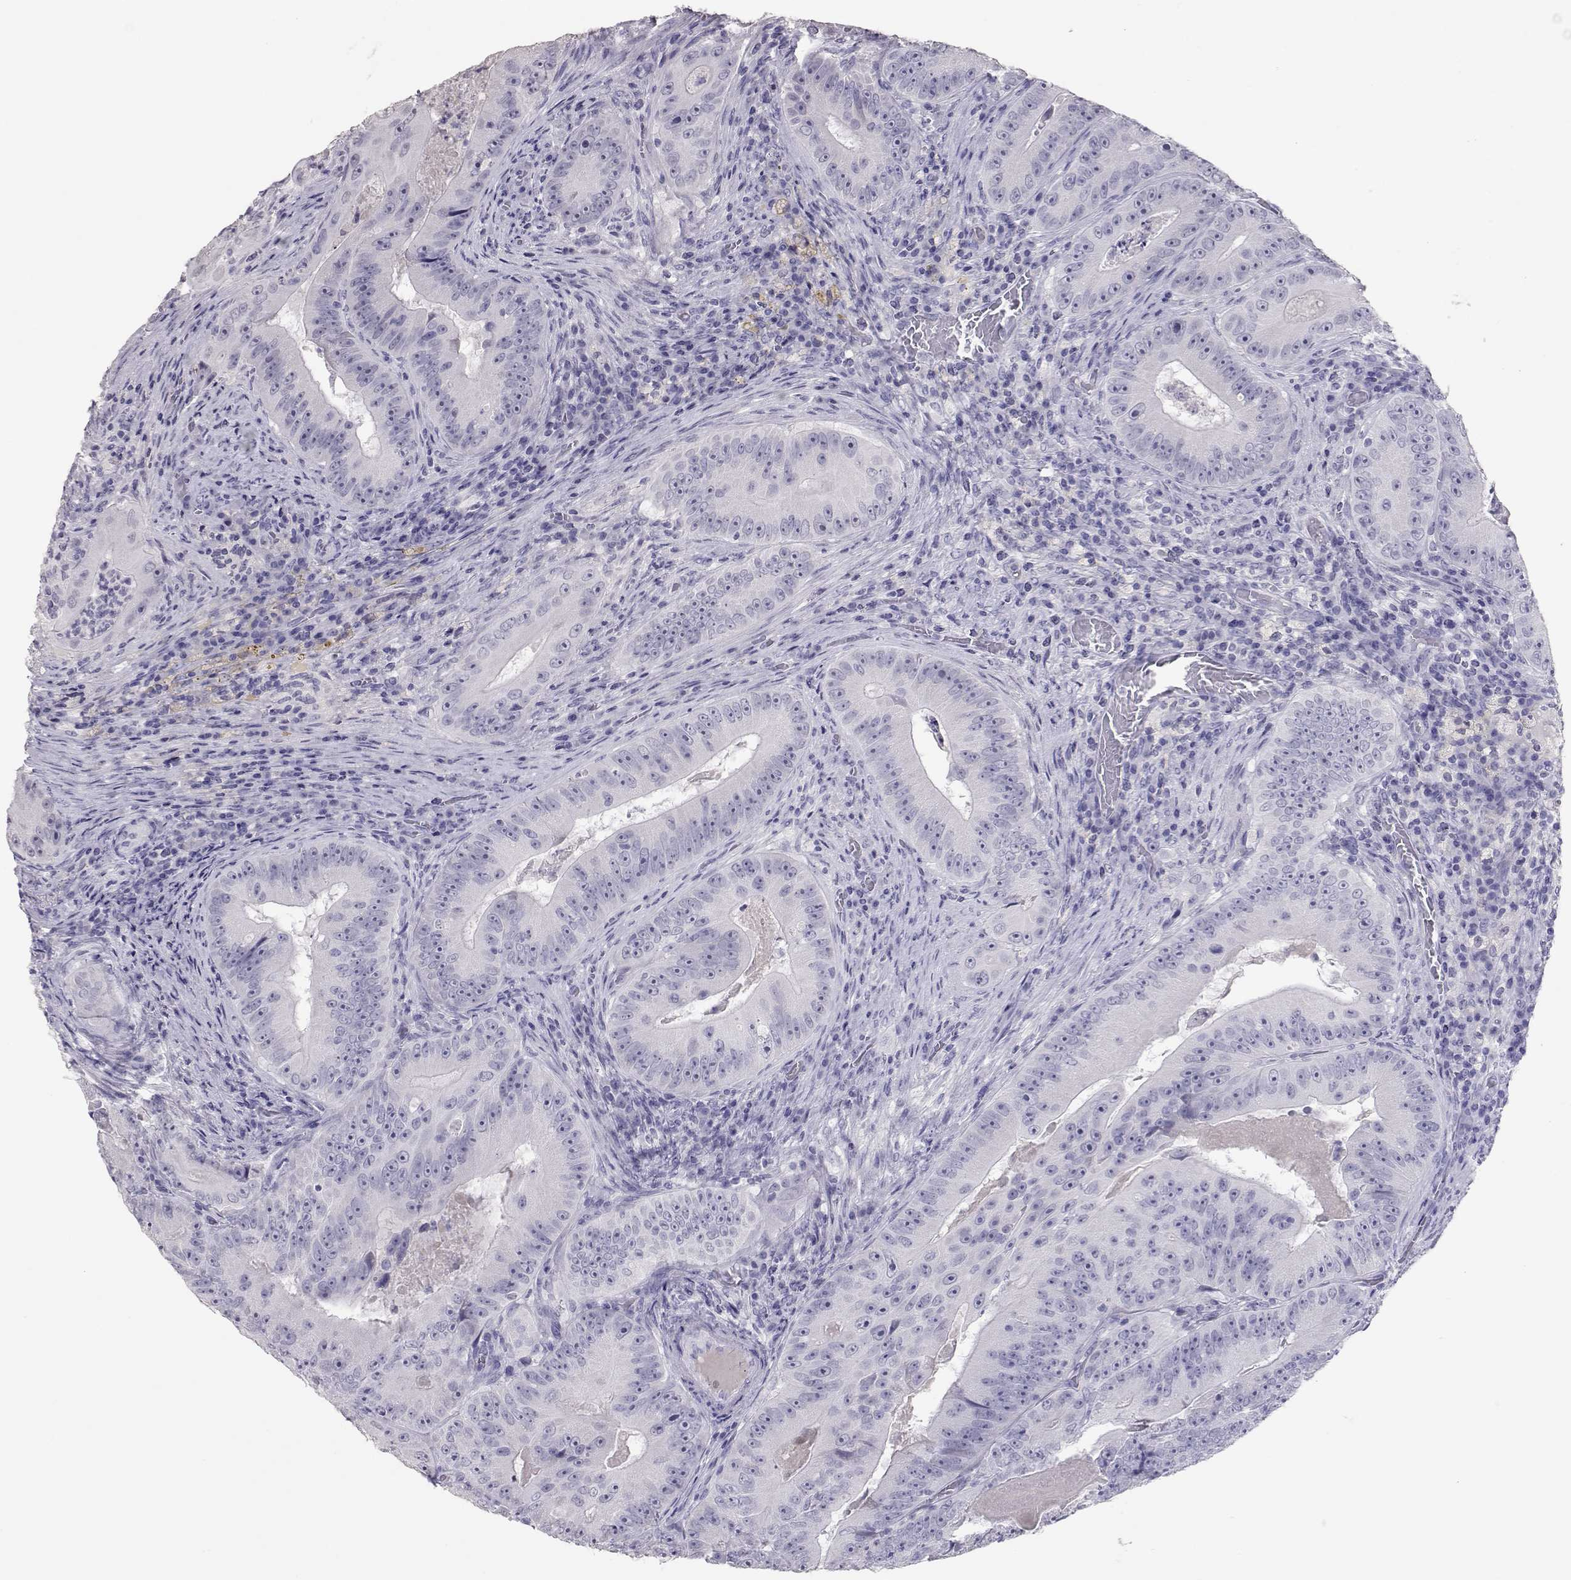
{"staining": {"intensity": "negative", "quantity": "none", "location": "none"}, "tissue": "colorectal cancer", "cell_type": "Tumor cells", "image_type": "cancer", "snomed": [{"axis": "morphology", "description": "Adenocarcinoma, NOS"}, {"axis": "topography", "description": "Colon"}], "caption": "This is a histopathology image of immunohistochemistry (IHC) staining of colorectal cancer, which shows no positivity in tumor cells.", "gene": "PMCH", "patient": {"sex": "female", "age": 86}}